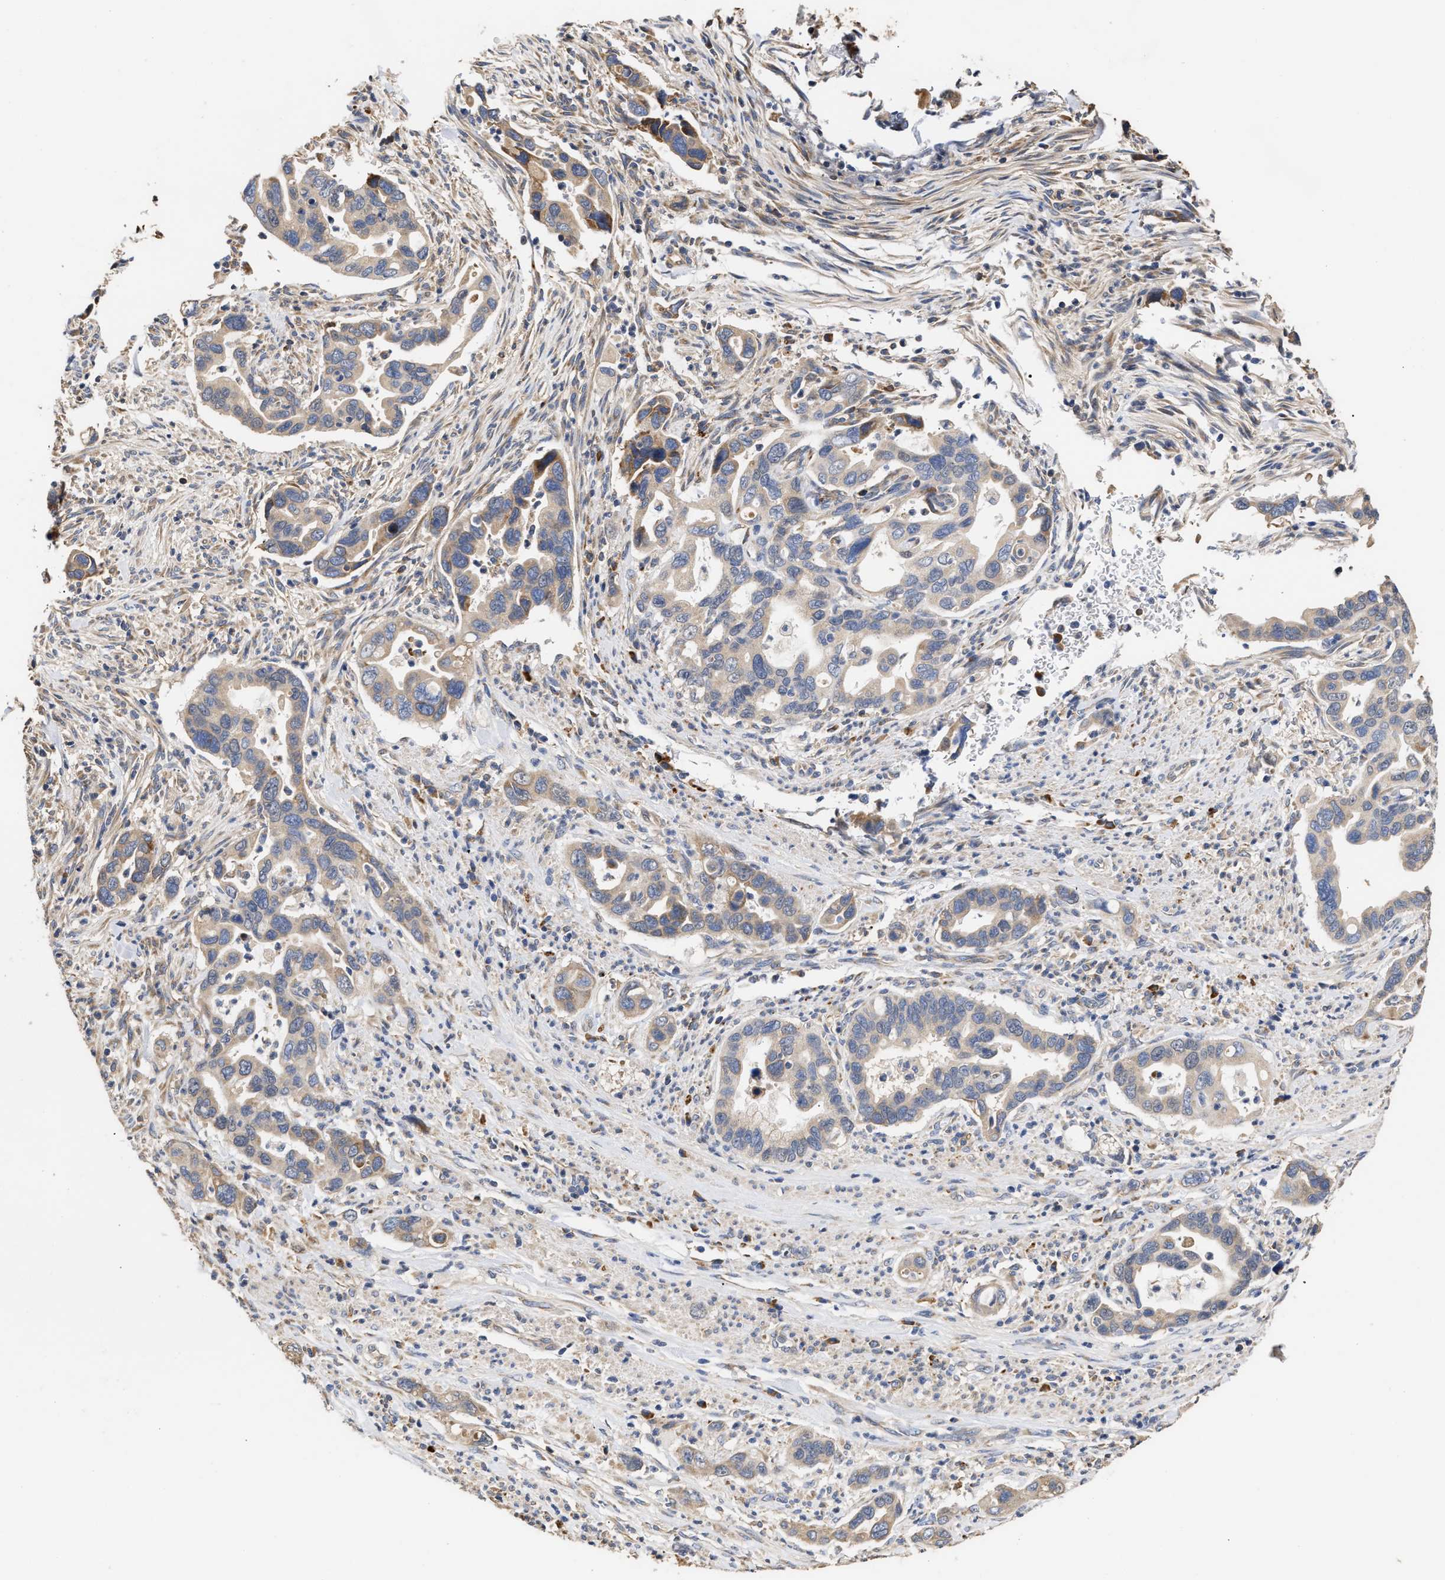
{"staining": {"intensity": "weak", "quantity": "25%-75%", "location": "cytoplasmic/membranous"}, "tissue": "pancreatic cancer", "cell_type": "Tumor cells", "image_type": "cancer", "snomed": [{"axis": "morphology", "description": "Adenocarcinoma, NOS"}, {"axis": "topography", "description": "Pancreas"}], "caption": "A low amount of weak cytoplasmic/membranous positivity is seen in about 25%-75% of tumor cells in pancreatic cancer (adenocarcinoma) tissue.", "gene": "GOSR1", "patient": {"sex": "female", "age": 70}}